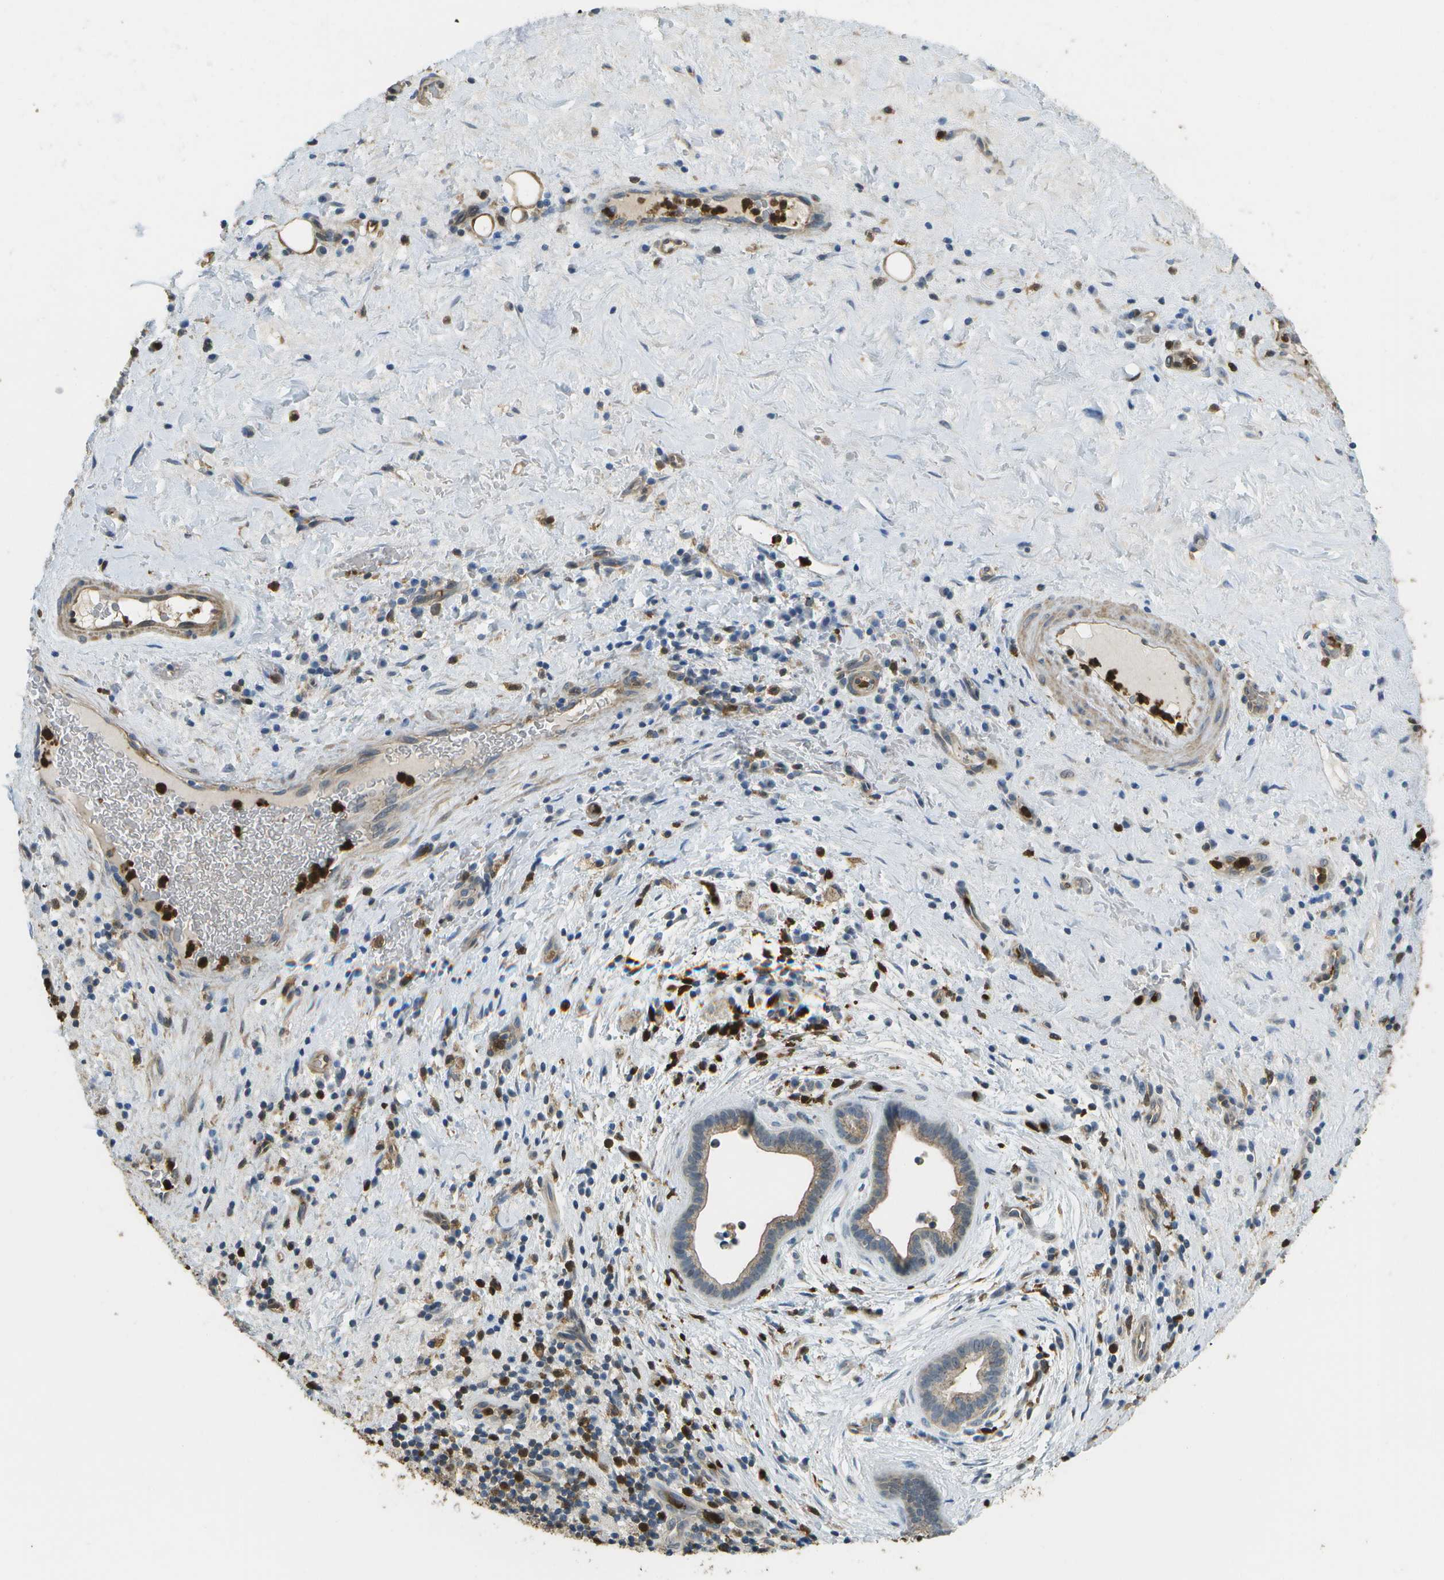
{"staining": {"intensity": "strong", "quantity": ">75%", "location": "cytoplasmic/membranous"}, "tissue": "liver cancer", "cell_type": "Tumor cells", "image_type": "cancer", "snomed": [{"axis": "morphology", "description": "Cholangiocarcinoma"}, {"axis": "topography", "description": "Liver"}], "caption": "Protein expression by IHC displays strong cytoplasmic/membranous positivity in approximately >75% of tumor cells in cholangiocarcinoma (liver).", "gene": "CACHD1", "patient": {"sex": "female", "age": 38}}